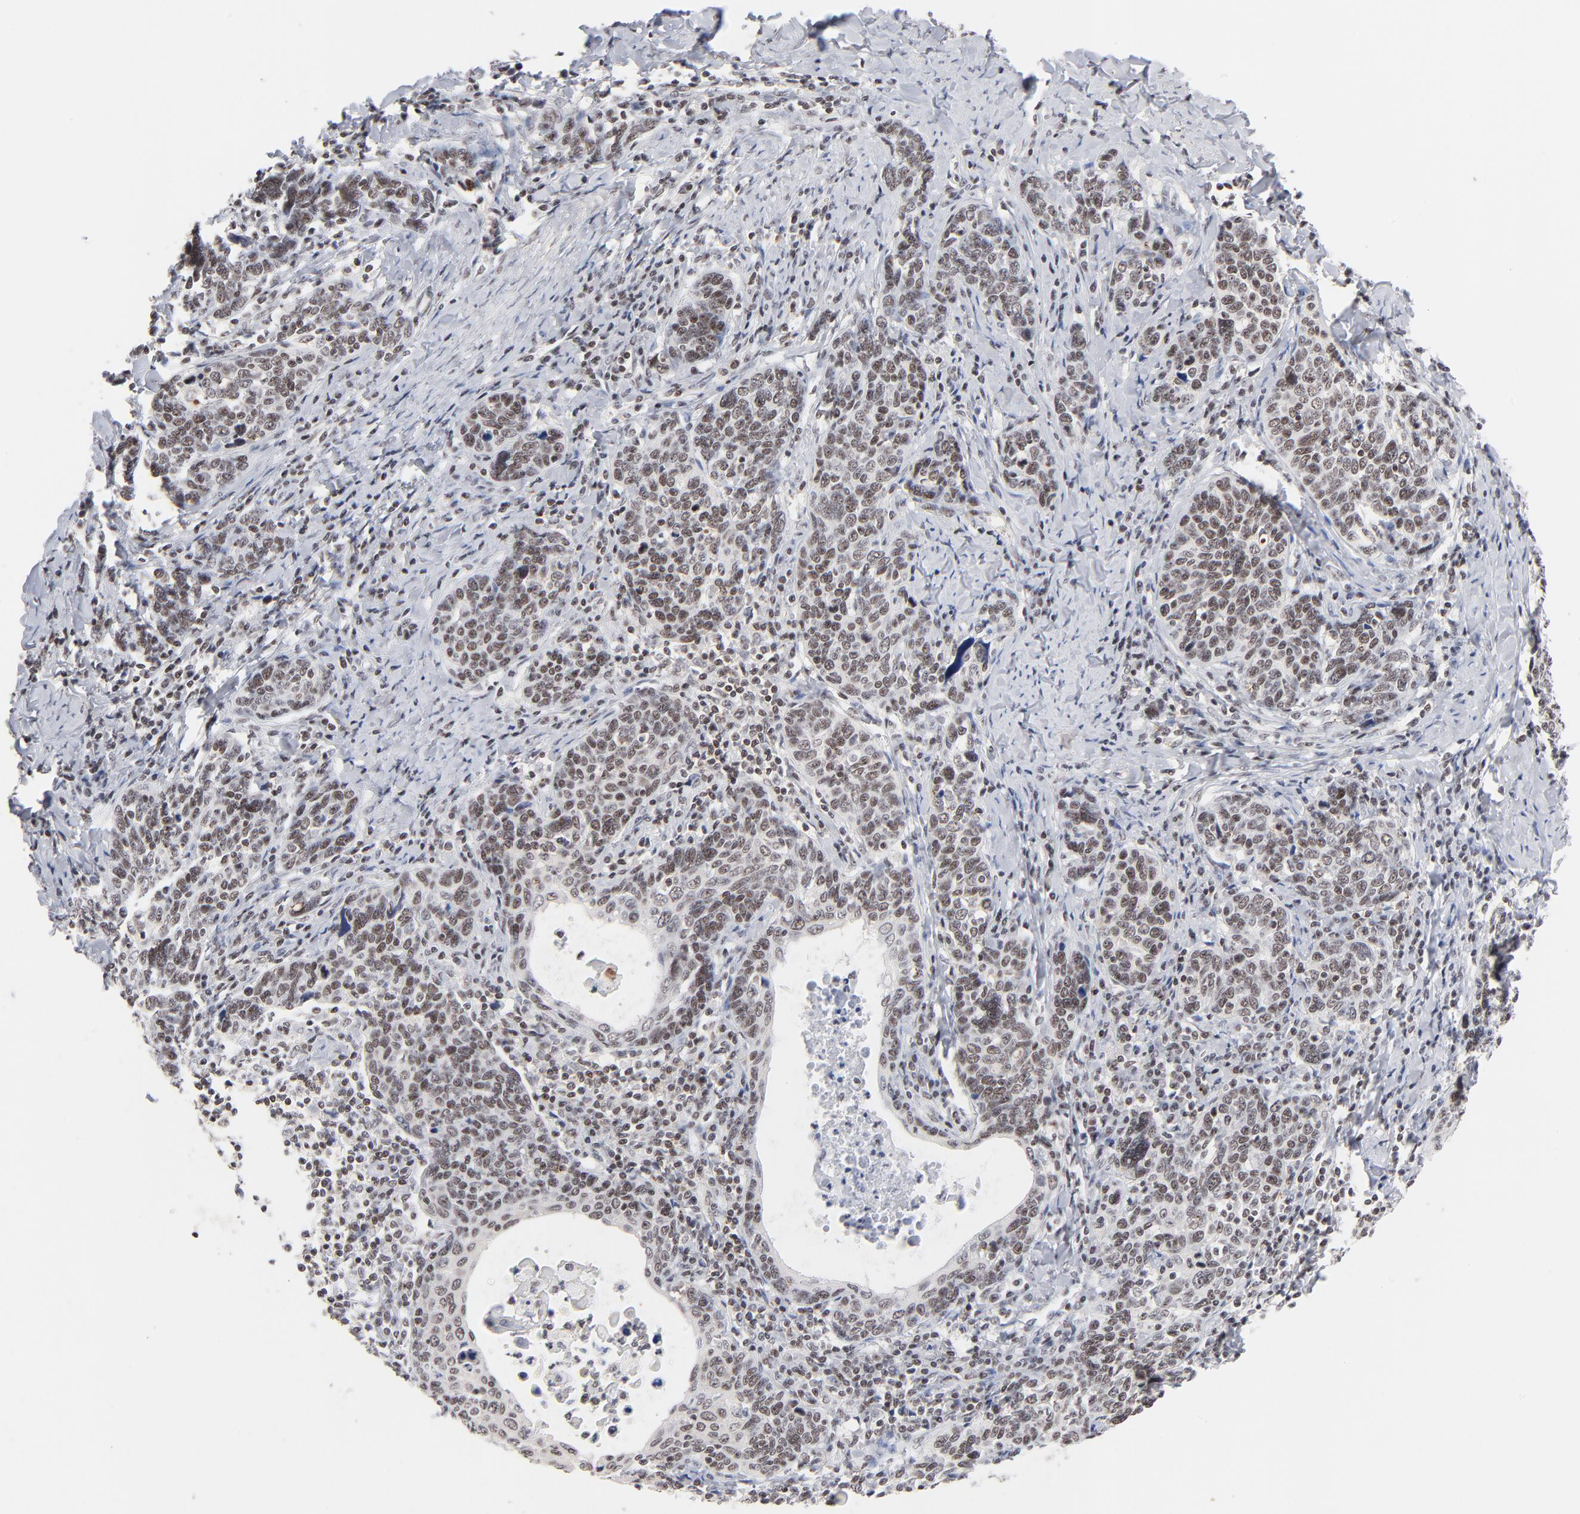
{"staining": {"intensity": "weak", "quantity": ">75%", "location": "nuclear"}, "tissue": "cervical cancer", "cell_type": "Tumor cells", "image_type": "cancer", "snomed": [{"axis": "morphology", "description": "Squamous cell carcinoma, NOS"}, {"axis": "topography", "description": "Cervix"}], "caption": "Cervical squamous cell carcinoma tissue reveals weak nuclear staining in approximately >75% of tumor cells, visualized by immunohistochemistry.", "gene": "ZNF143", "patient": {"sex": "female", "age": 41}}